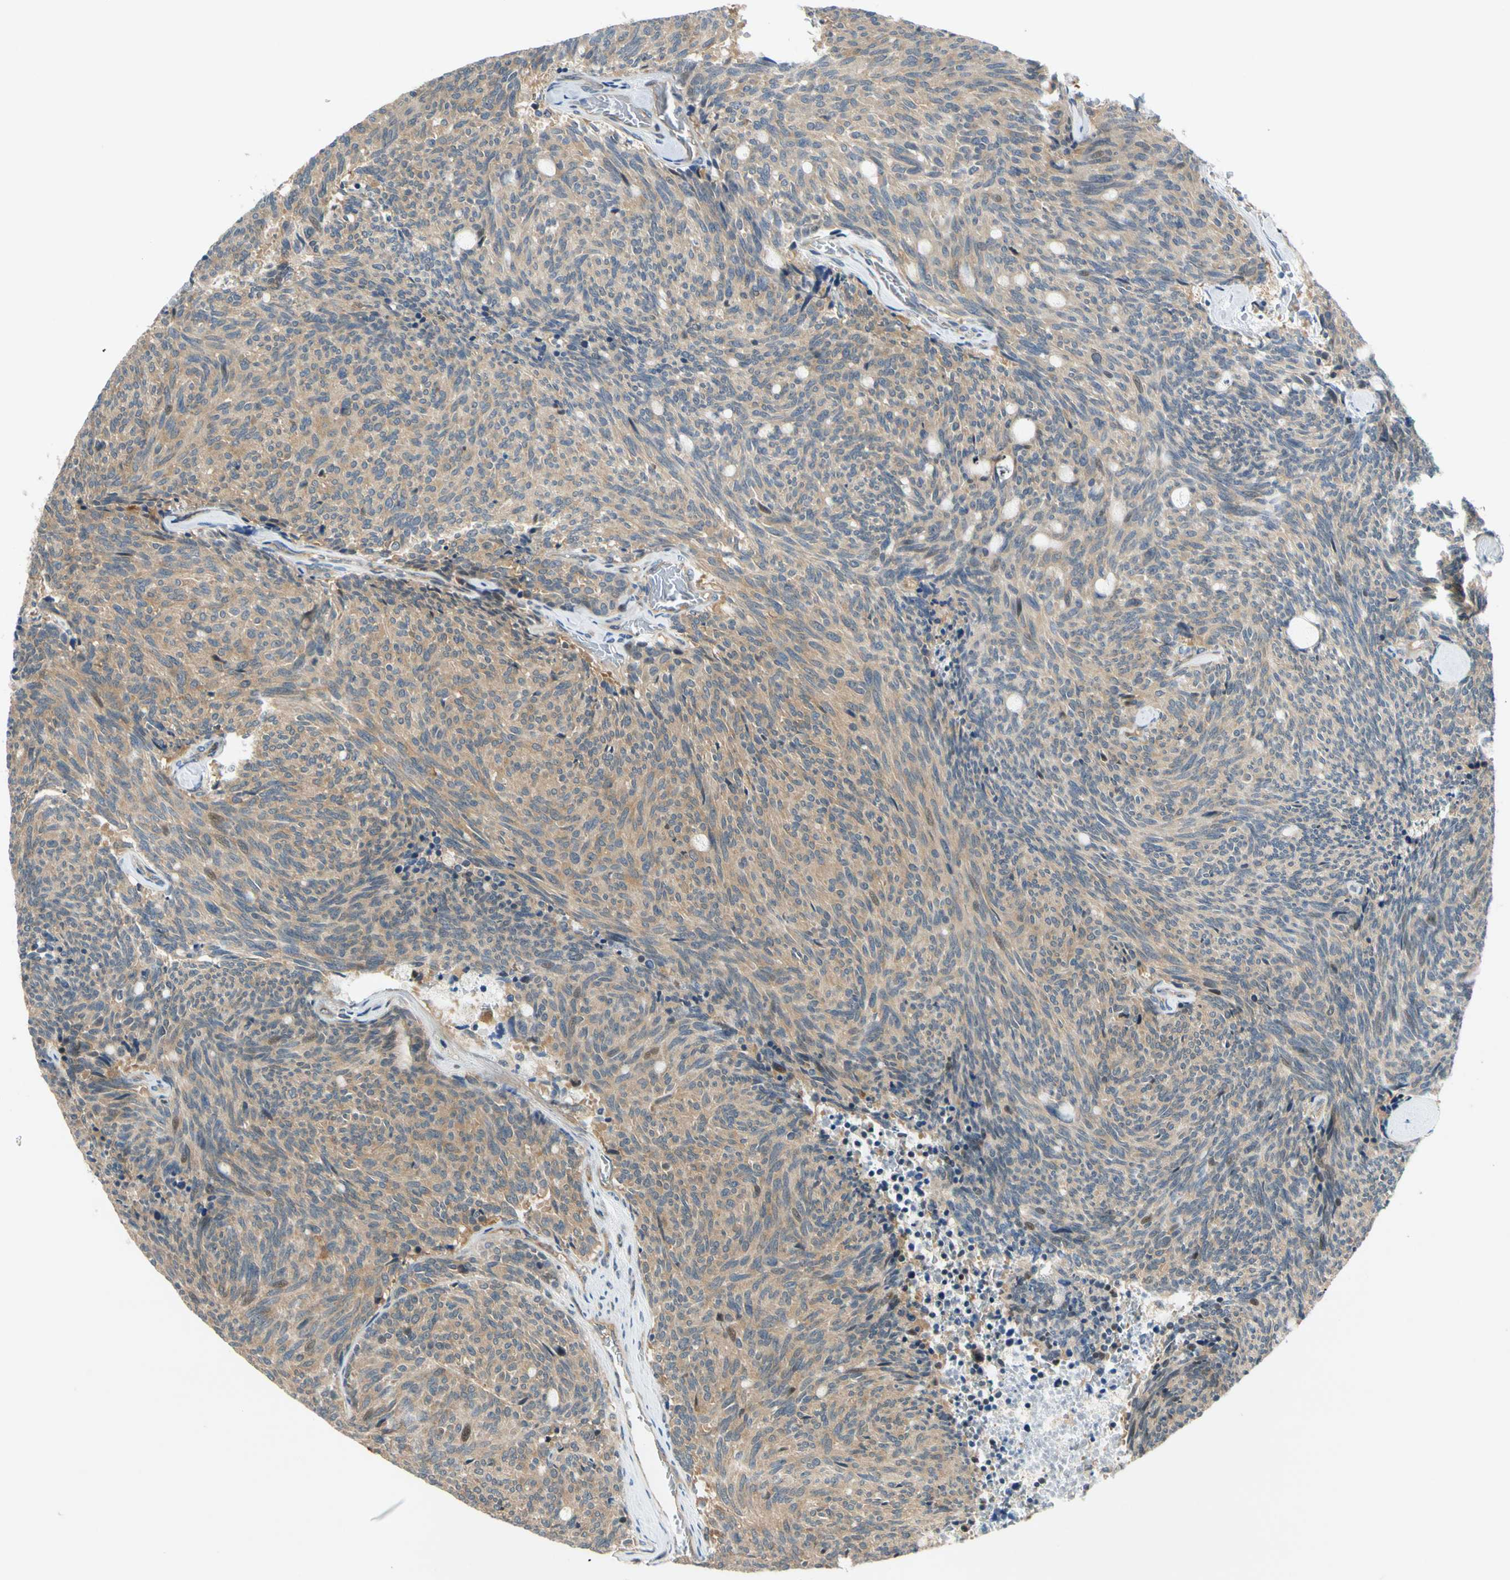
{"staining": {"intensity": "weak", "quantity": ">75%", "location": "cytoplasmic/membranous"}, "tissue": "carcinoid", "cell_type": "Tumor cells", "image_type": "cancer", "snomed": [{"axis": "morphology", "description": "Carcinoid, malignant, NOS"}, {"axis": "topography", "description": "Pancreas"}], "caption": "Carcinoid stained with DAB immunohistochemistry (IHC) demonstrates low levels of weak cytoplasmic/membranous staining in approximately >75% of tumor cells.", "gene": "GATD1", "patient": {"sex": "female", "age": 54}}